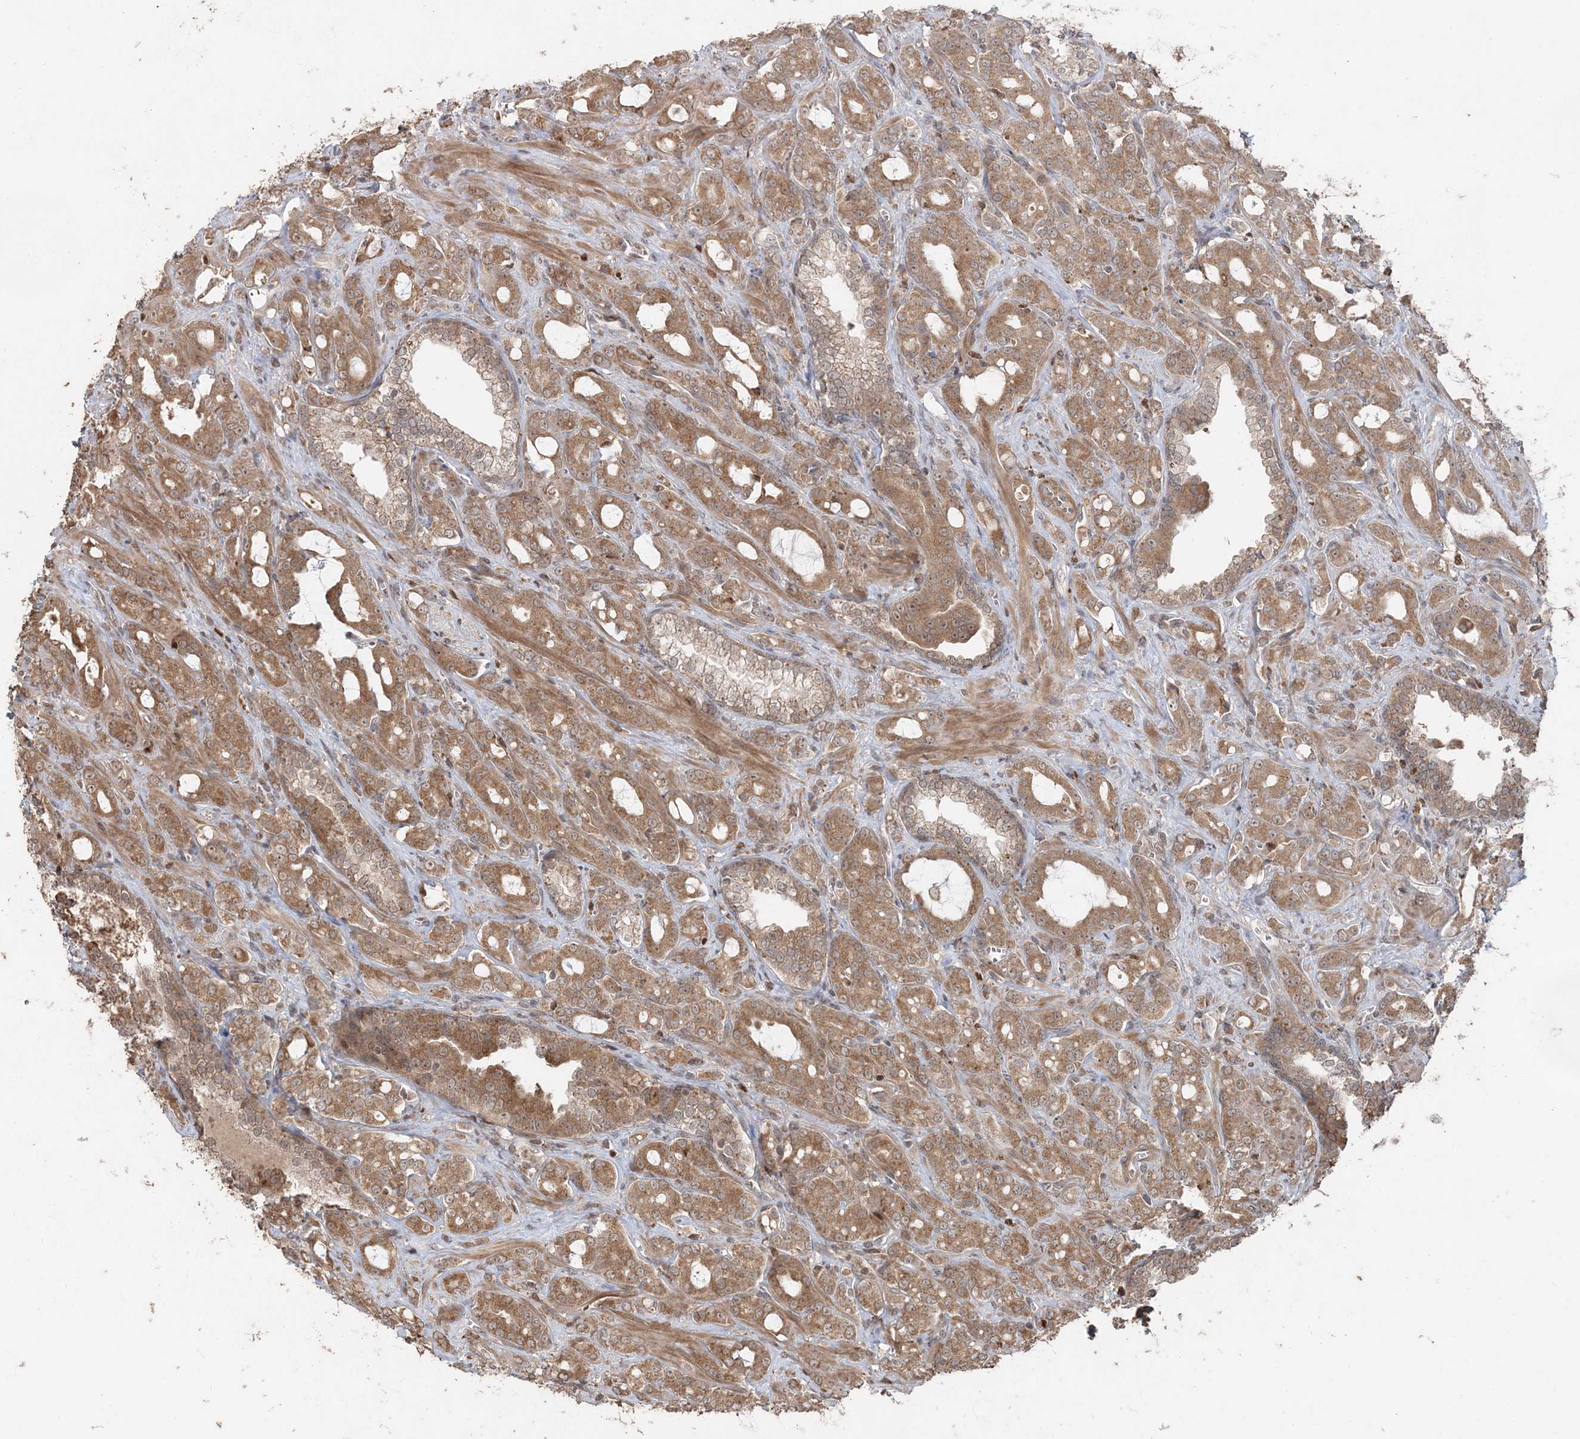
{"staining": {"intensity": "moderate", "quantity": ">75%", "location": "cytoplasmic/membranous"}, "tissue": "prostate cancer", "cell_type": "Tumor cells", "image_type": "cancer", "snomed": [{"axis": "morphology", "description": "Adenocarcinoma, High grade"}, {"axis": "topography", "description": "Prostate"}], "caption": "Moderate cytoplasmic/membranous staining is present in approximately >75% of tumor cells in adenocarcinoma (high-grade) (prostate). Immunohistochemistry stains the protein in brown and the nuclei are stained blue.", "gene": "SLU7", "patient": {"sex": "male", "age": 72}}